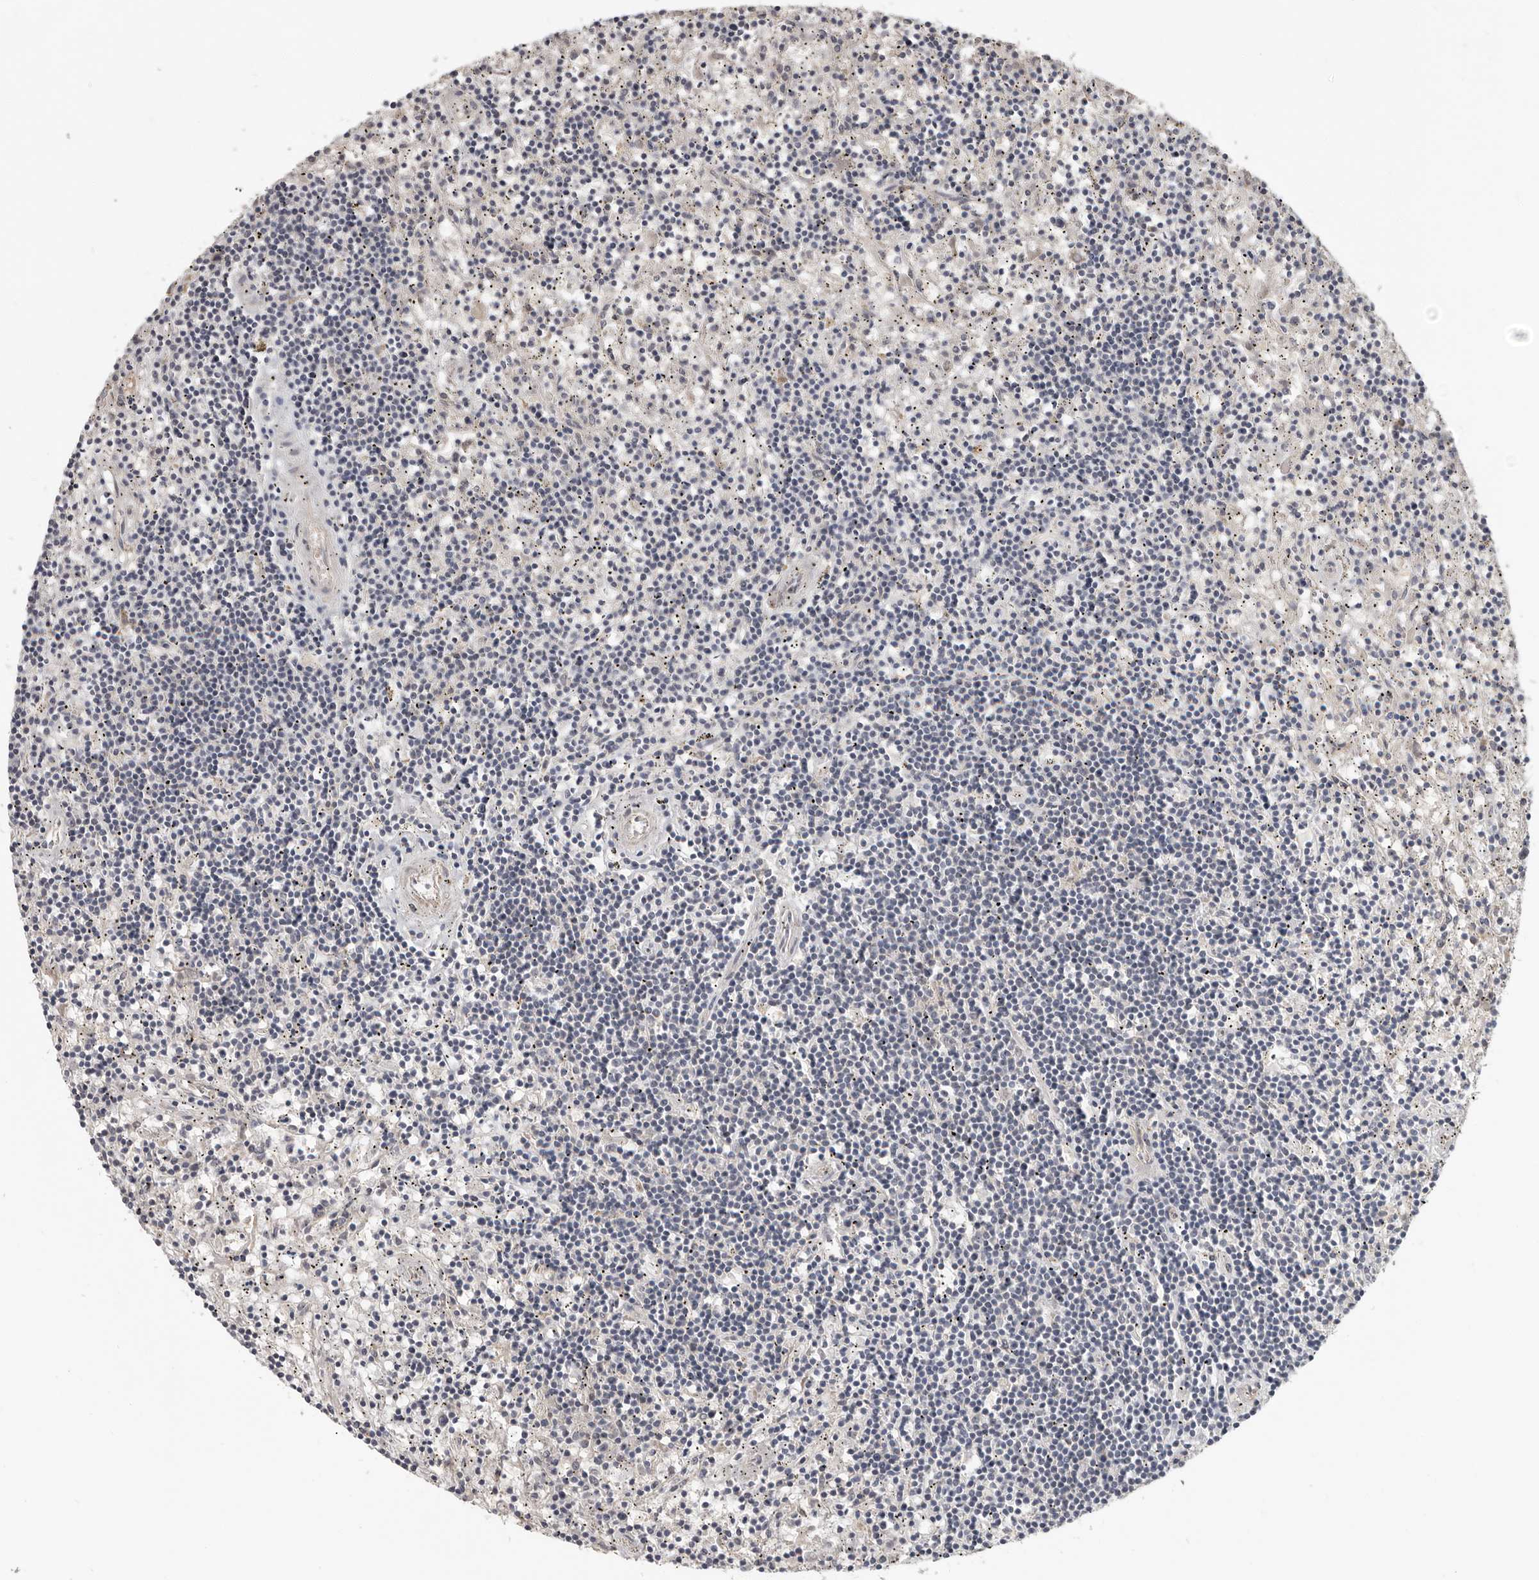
{"staining": {"intensity": "negative", "quantity": "none", "location": "none"}, "tissue": "lymphoma", "cell_type": "Tumor cells", "image_type": "cancer", "snomed": [{"axis": "morphology", "description": "Malignant lymphoma, non-Hodgkin's type, Low grade"}, {"axis": "topography", "description": "Spleen"}], "caption": "The histopathology image displays no staining of tumor cells in malignant lymphoma, non-Hodgkin's type (low-grade).", "gene": "UNK", "patient": {"sex": "male", "age": 76}}